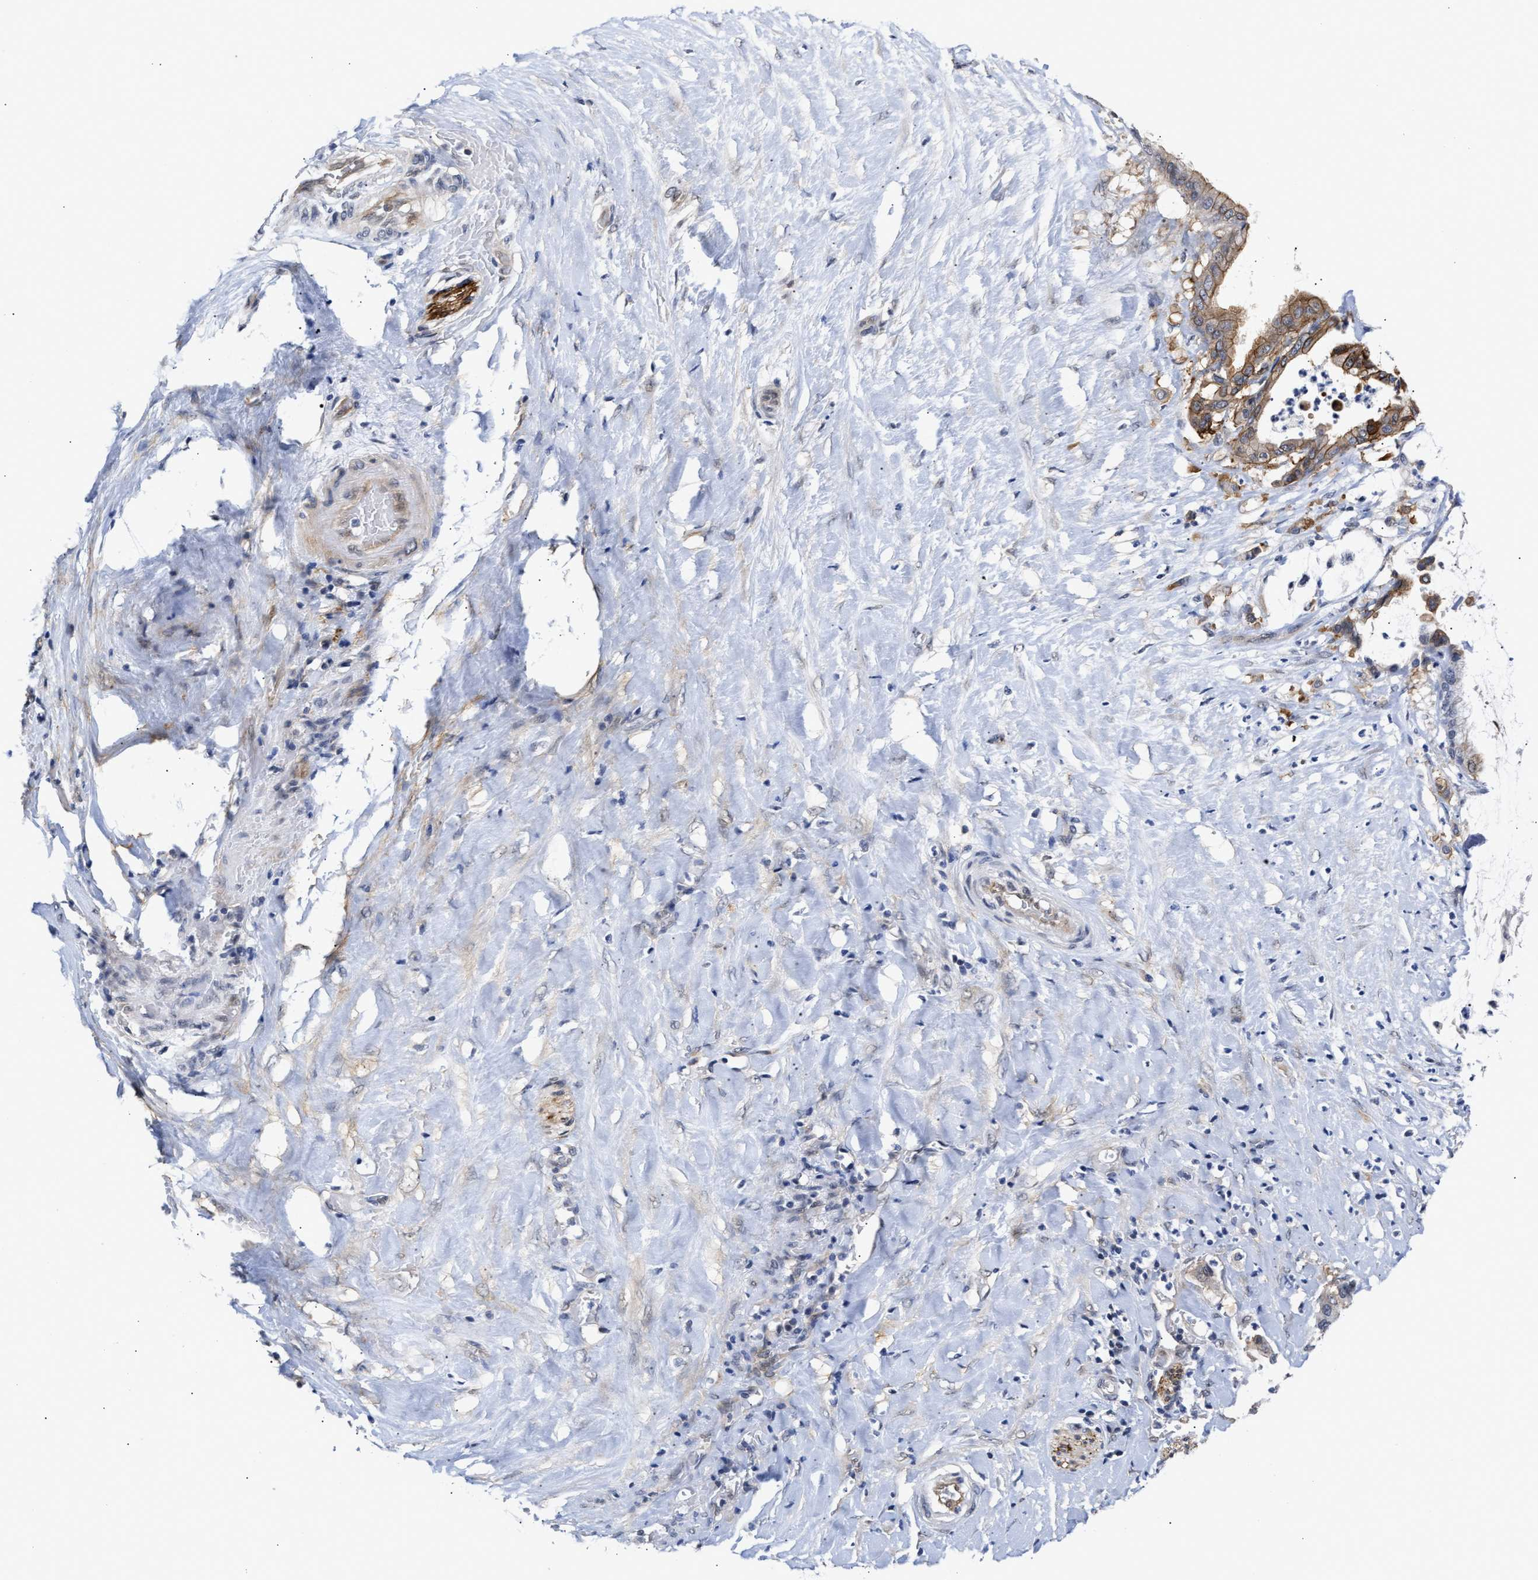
{"staining": {"intensity": "moderate", "quantity": "<25%", "location": "cytoplasmic/membranous"}, "tissue": "pancreatic cancer", "cell_type": "Tumor cells", "image_type": "cancer", "snomed": [{"axis": "morphology", "description": "Adenocarcinoma, NOS"}, {"axis": "topography", "description": "Pancreas"}], "caption": "Adenocarcinoma (pancreatic) was stained to show a protein in brown. There is low levels of moderate cytoplasmic/membranous staining in approximately <25% of tumor cells. (Stains: DAB (3,3'-diaminobenzidine) in brown, nuclei in blue, Microscopy: brightfield microscopy at high magnification).", "gene": "AHNAK2", "patient": {"sex": "male", "age": 41}}